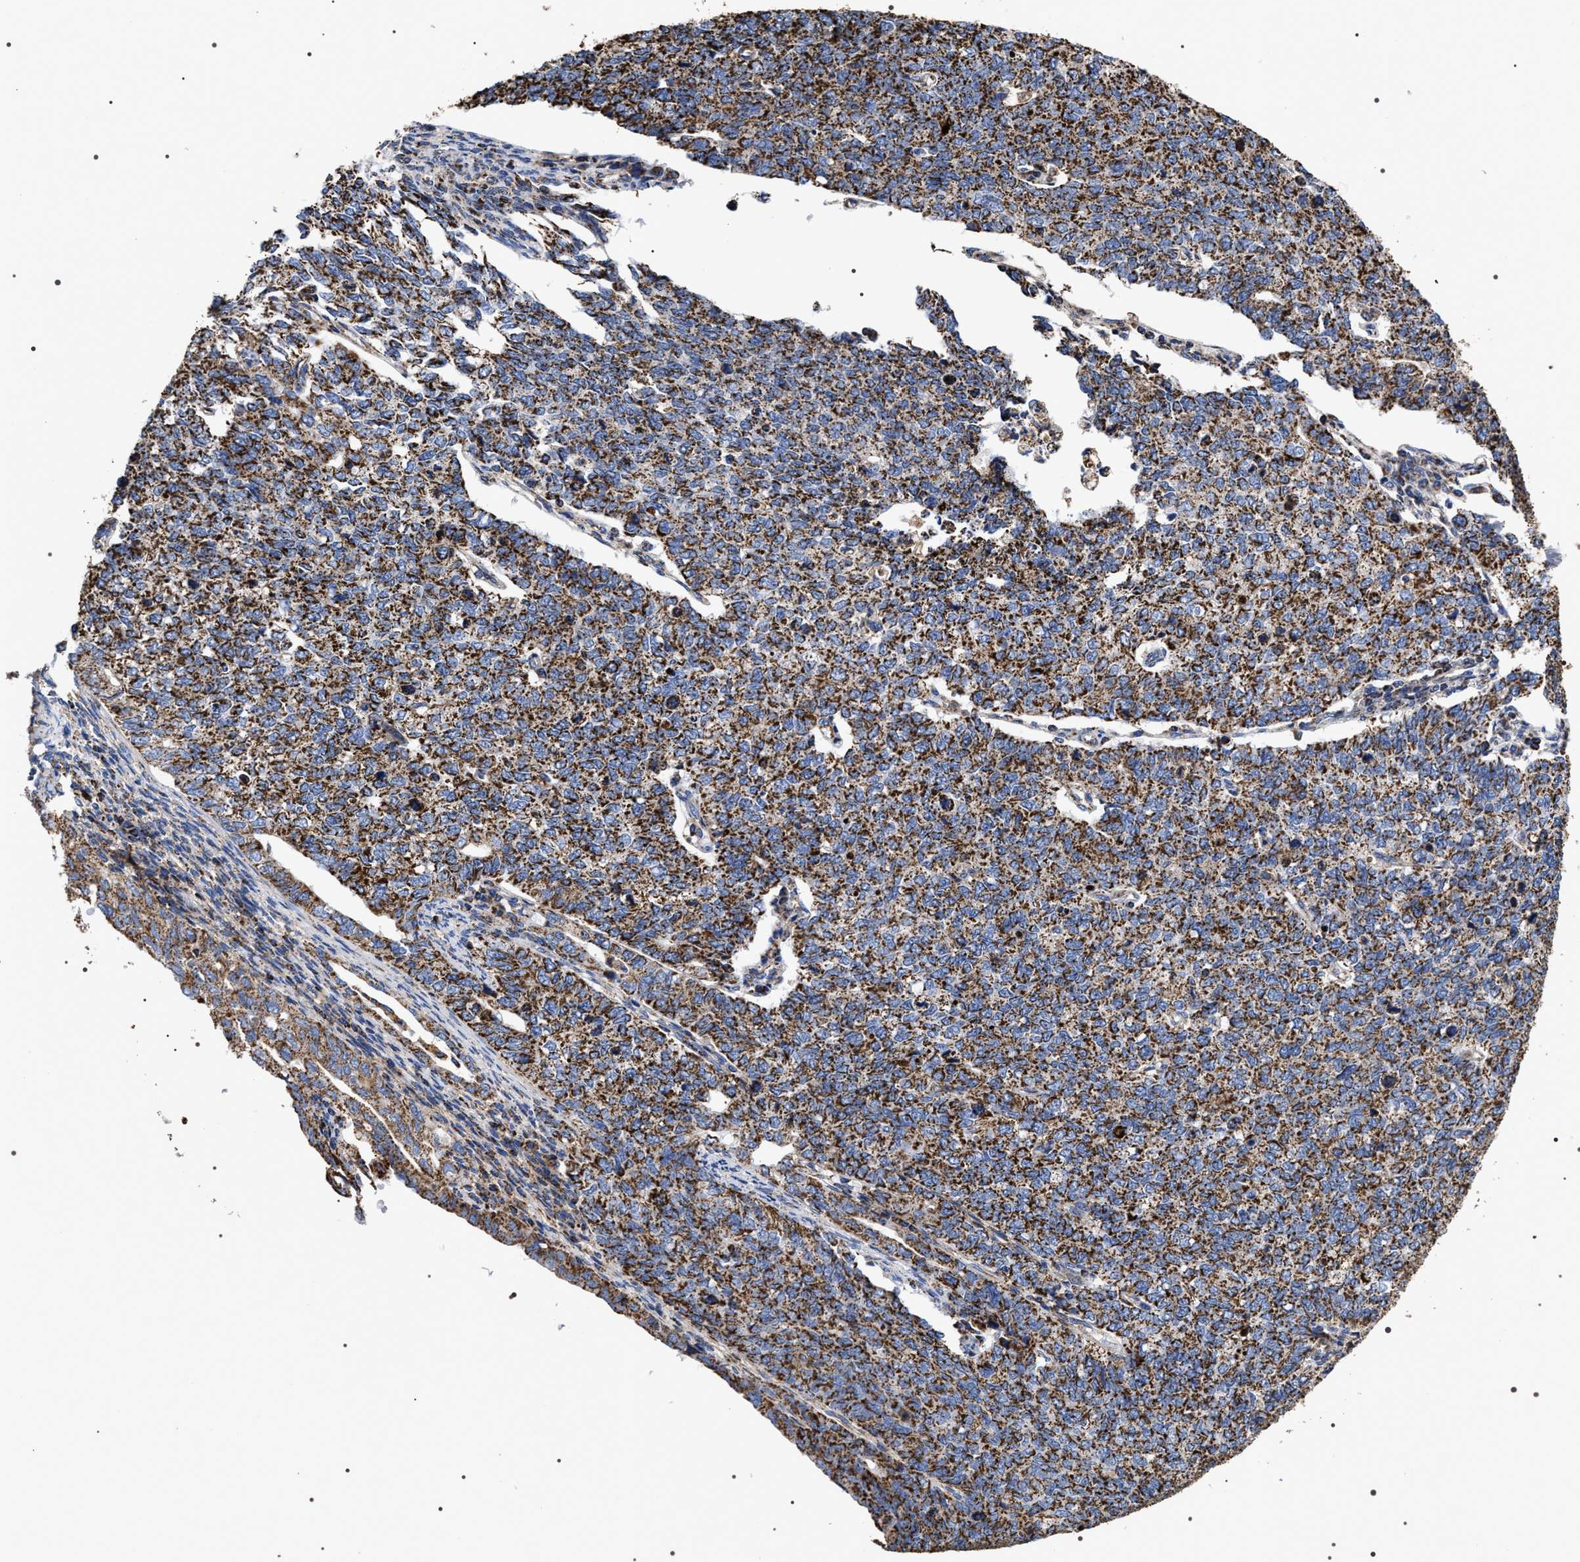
{"staining": {"intensity": "strong", "quantity": ">75%", "location": "cytoplasmic/membranous"}, "tissue": "cervical cancer", "cell_type": "Tumor cells", "image_type": "cancer", "snomed": [{"axis": "morphology", "description": "Squamous cell carcinoma, NOS"}, {"axis": "topography", "description": "Cervix"}], "caption": "An immunohistochemistry (IHC) photomicrograph of neoplastic tissue is shown. Protein staining in brown highlights strong cytoplasmic/membranous positivity in squamous cell carcinoma (cervical) within tumor cells.", "gene": "COG5", "patient": {"sex": "female", "age": 63}}